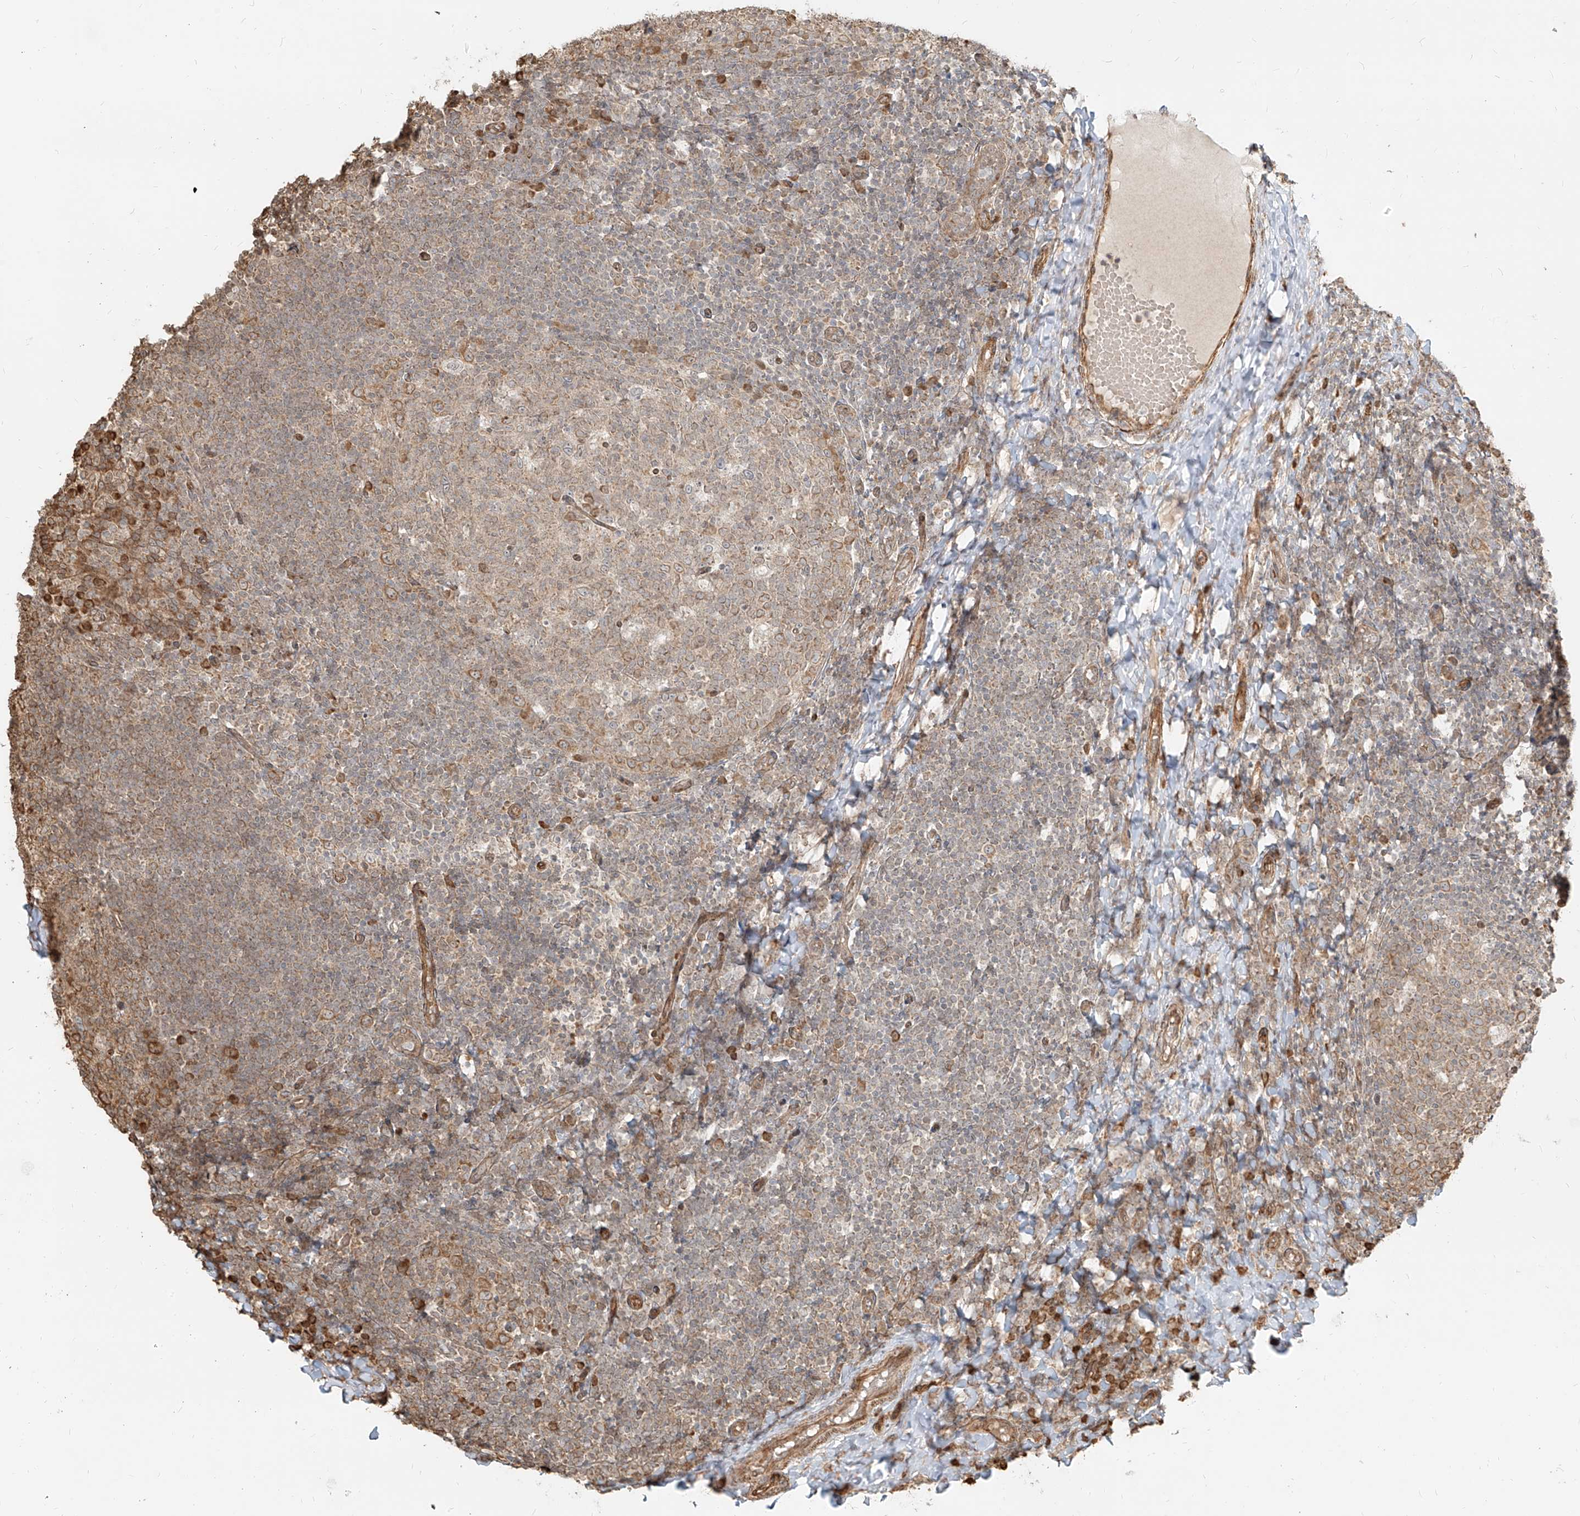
{"staining": {"intensity": "weak", "quantity": "25%-75%", "location": "cytoplasmic/membranous"}, "tissue": "tonsil", "cell_type": "Germinal center cells", "image_type": "normal", "snomed": [{"axis": "morphology", "description": "Normal tissue, NOS"}, {"axis": "topography", "description": "Tonsil"}], "caption": "A micrograph of tonsil stained for a protein exhibits weak cytoplasmic/membranous brown staining in germinal center cells. The protein is stained brown, and the nuclei are stained in blue (DAB (3,3'-diaminobenzidine) IHC with brightfield microscopy, high magnification).", "gene": "UBE2K", "patient": {"sex": "female", "age": 19}}